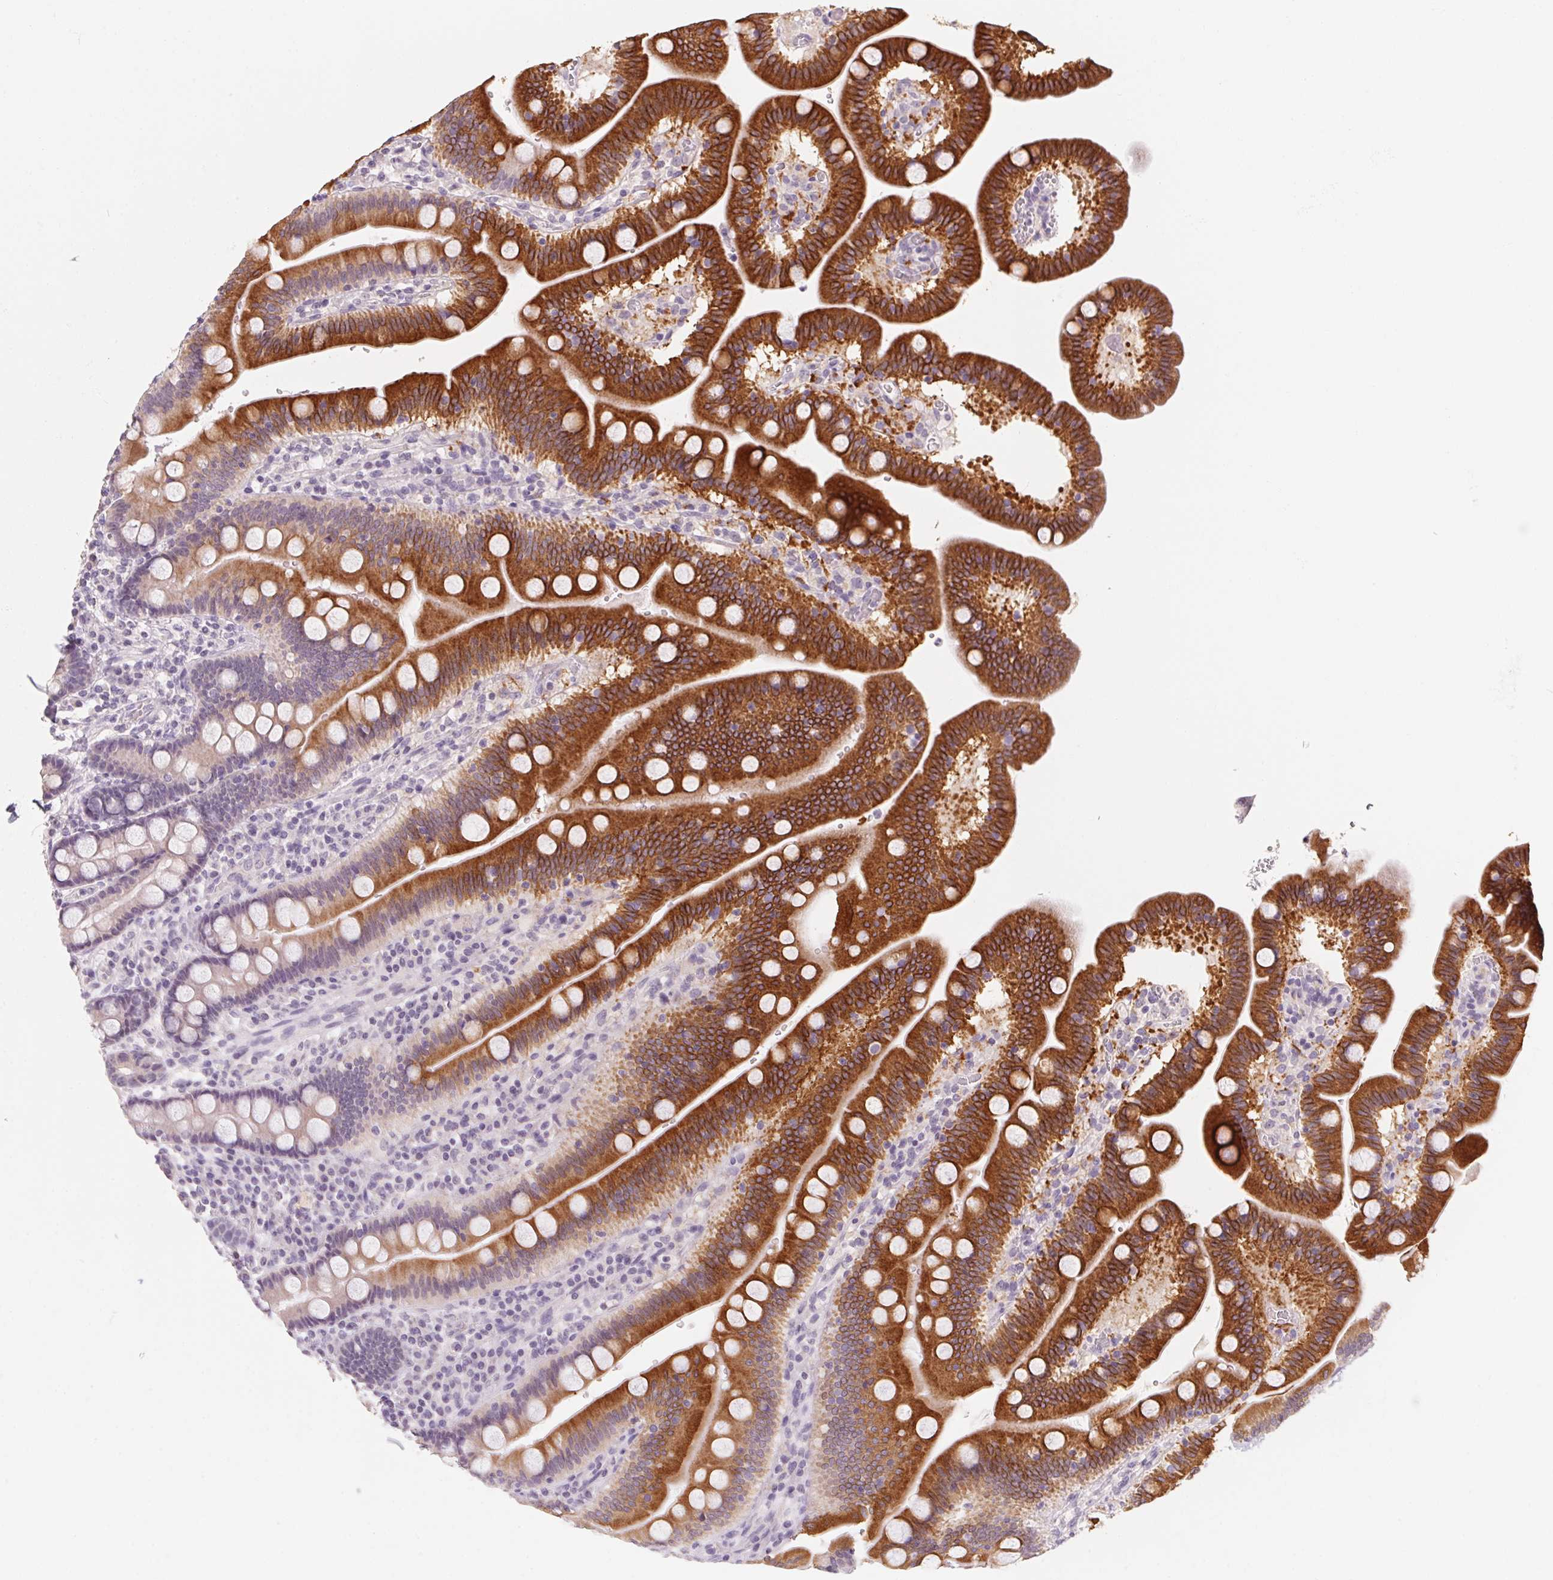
{"staining": {"intensity": "strong", "quantity": "25%-75%", "location": "cytoplasmic/membranous"}, "tissue": "duodenum", "cell_type": "Glandular cells", "image_type": "normal", "snomed": [{"axis": "morphology", "description": "Normal tissue, NOS"}, {"axis": "topography", "description": "Pancreas"}, {"axis": "topography", "description": "Duodenum"}], "caption": "Immunohistochemistry (DAB) staining of normal duodenum displays strong cytoplasmic/membranous protein expression in about 25%-75% of glandular cells.", "gene": "CAPZA3", "patient": {"sex": "male", "age": 59}}